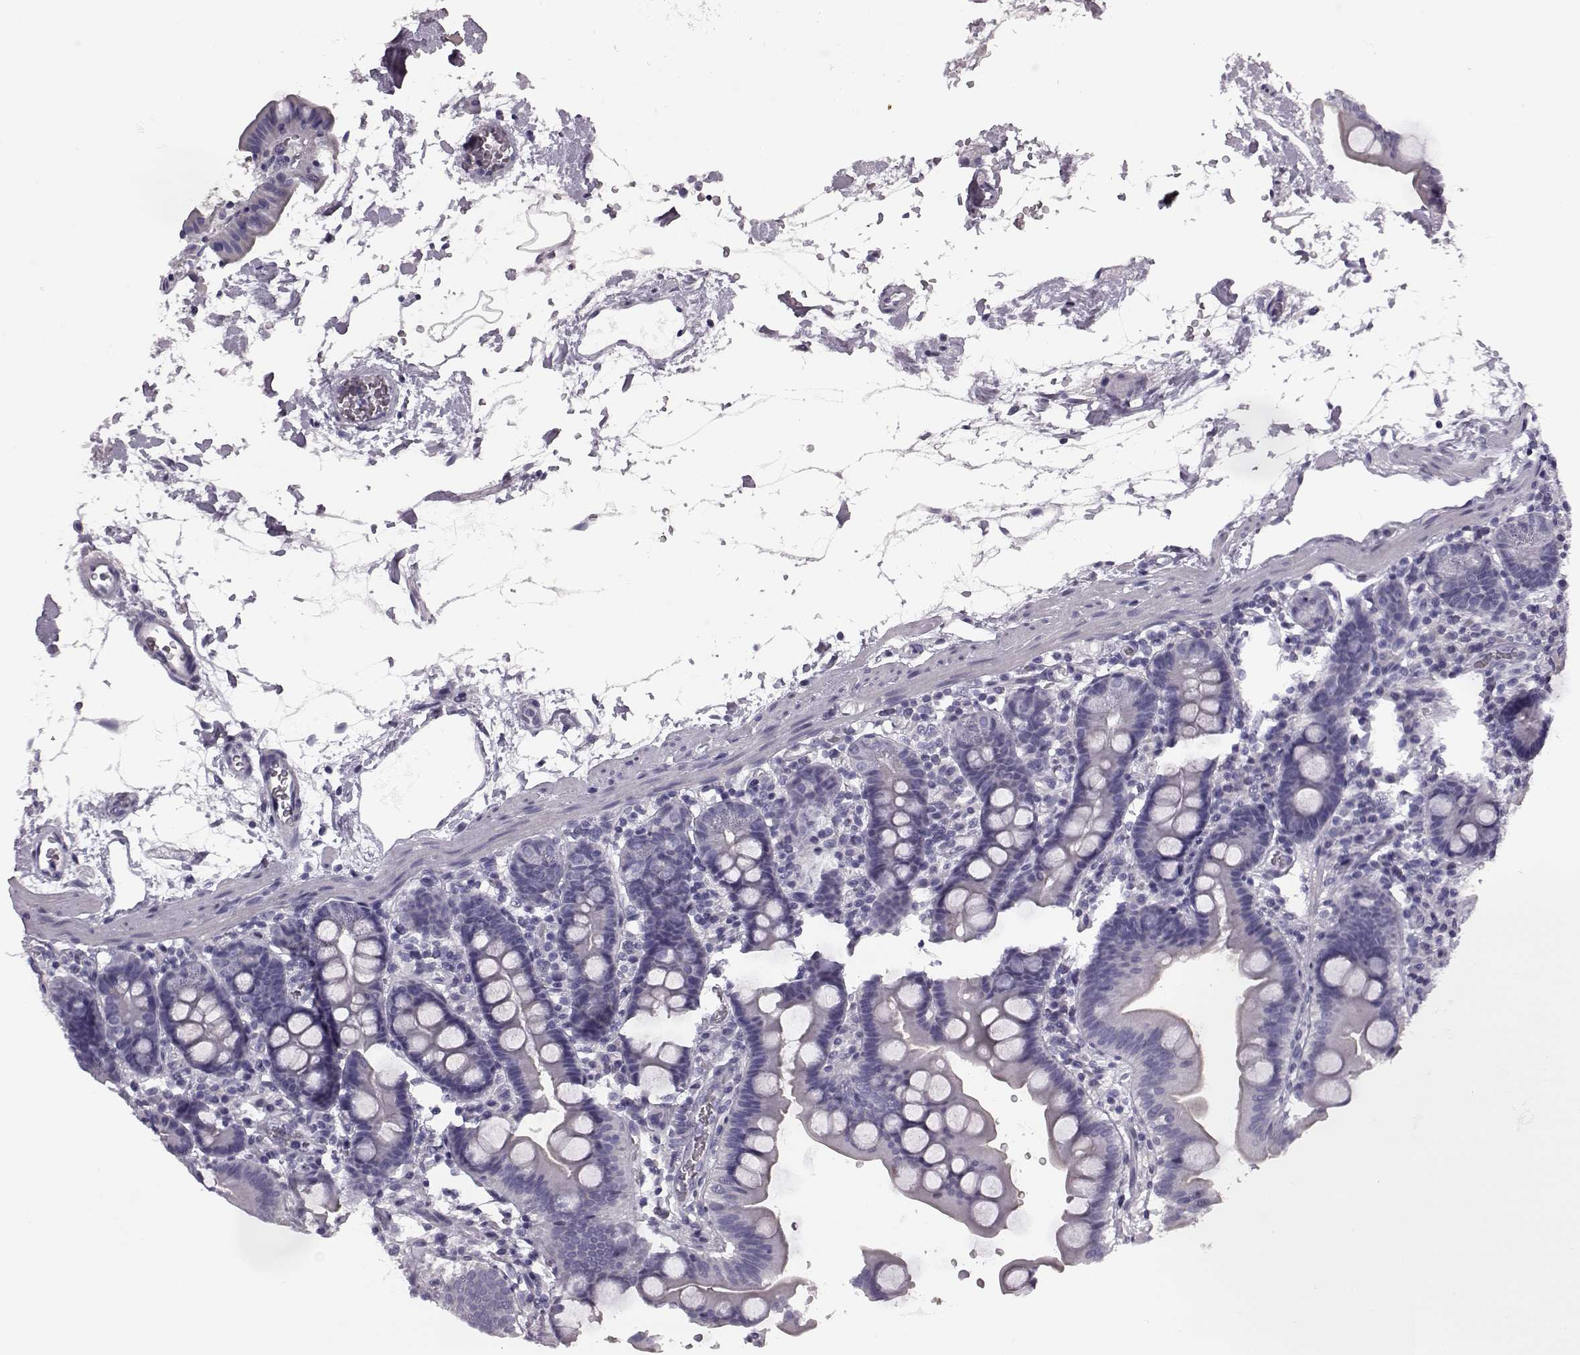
{"staining": {"intensity": "negative", "quantity": "none", "location": "none"}, "tissue": "duodenum", "cell_type": "Glandular cells", "image_type": "normal", "snomed": [{"axis": "morphology", "description": "Normal tissue, NOS"}, {"axis": "topography", "description": "Duodenum"}], "caption": "DAB (3,3'-diaminobenzidine) immunohistochemical staining of benign human duodenum exhibits no significant positivity in glandular cells. (Immunohistochemistry, brightfield microscopy, high magnification).", "gene": "ODAD4", "patient": {"sex": "male", "age": 59}}